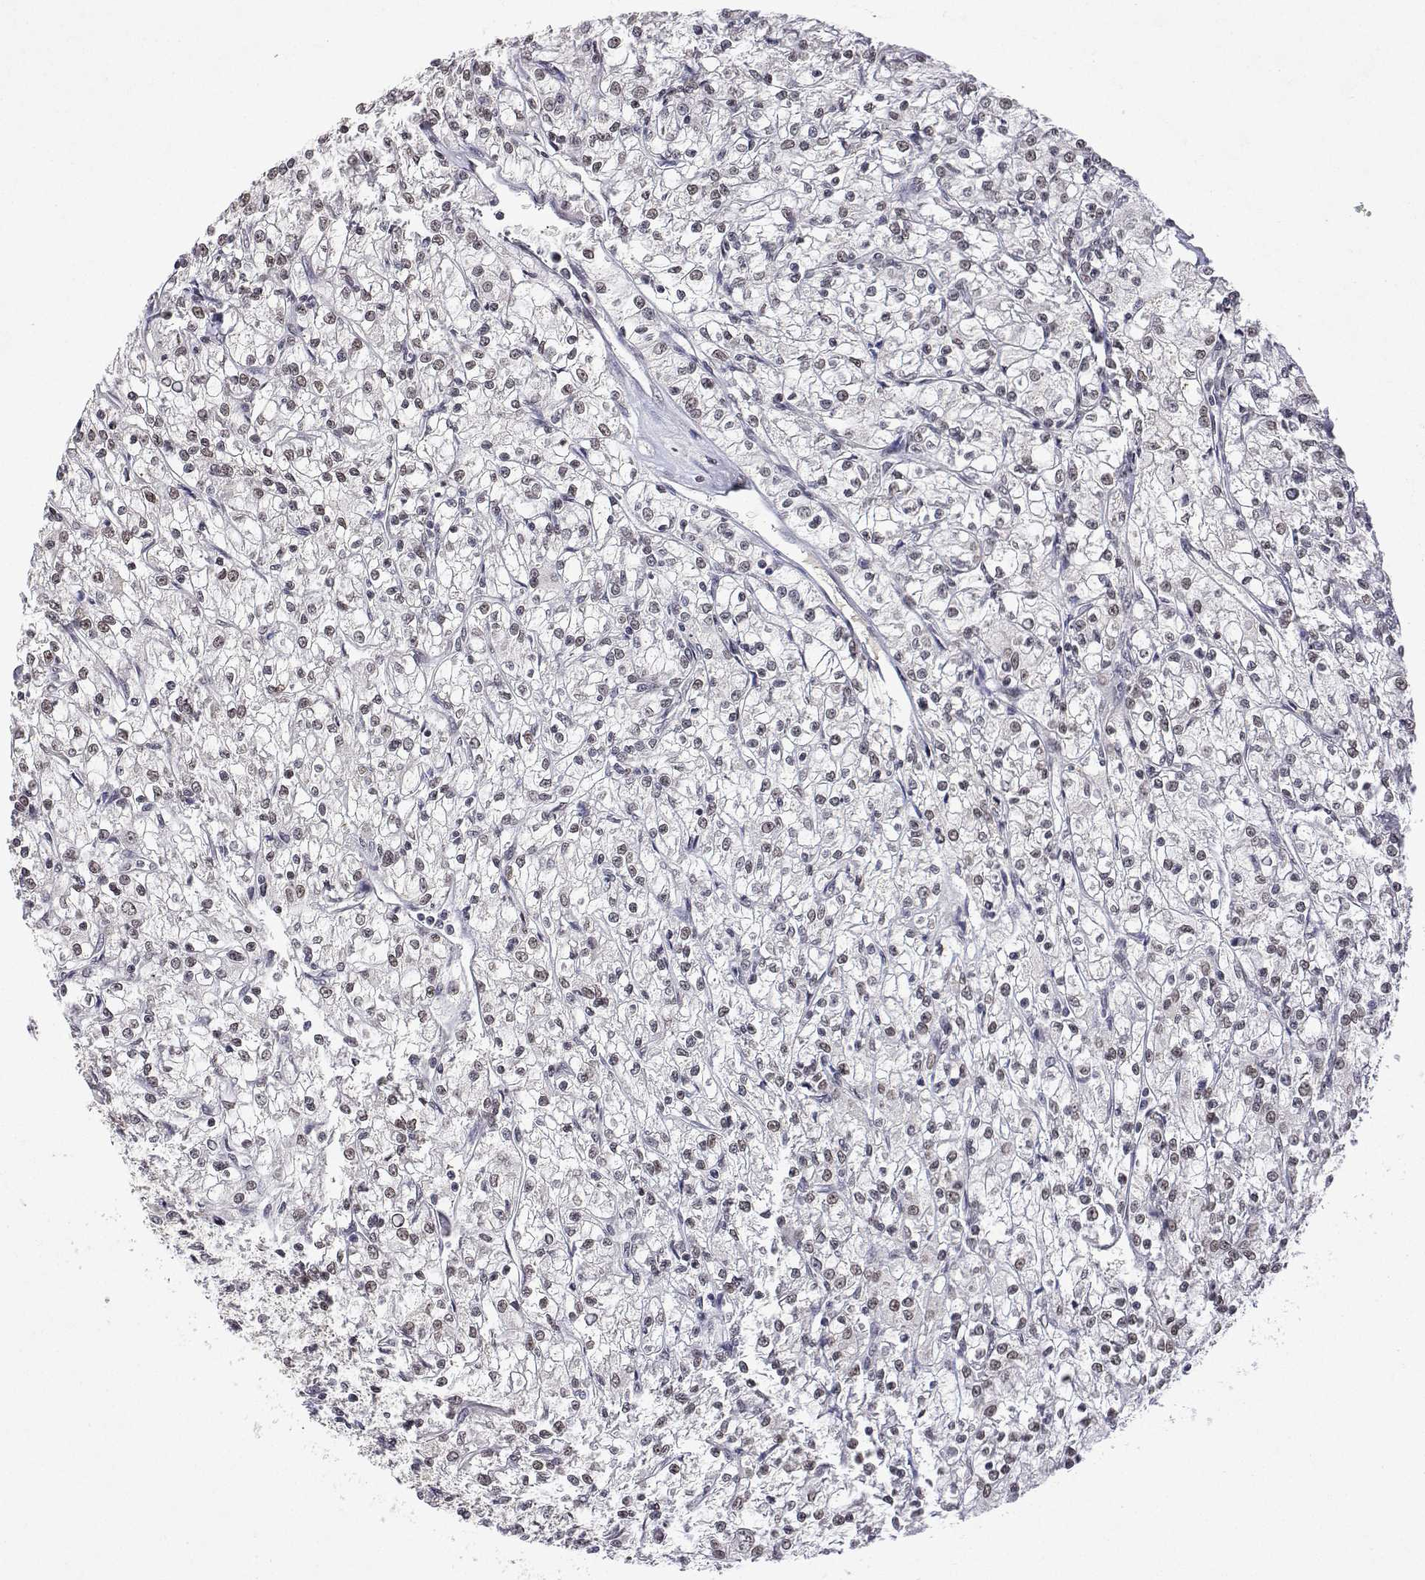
{"staining": {"intensity": "negative", "quantity": "none", "location": "none"}, "tissue": "renal cancer", "cell_type": "Tumor cells", "image_type": "cancer", "snomed": [{"axis": "morphology", "description": "Adenocarcinoma, NOS"}, {"axis": "topography", "description": "Kidney"}], "caption": "Human renal cancer (adenocarcinoma) stained for a protein using immunohistochemistry (IHC) exhibits no positivity in tumor cells.", "gene": "XPC", "patient": {"sex": "female", "age": 59}}